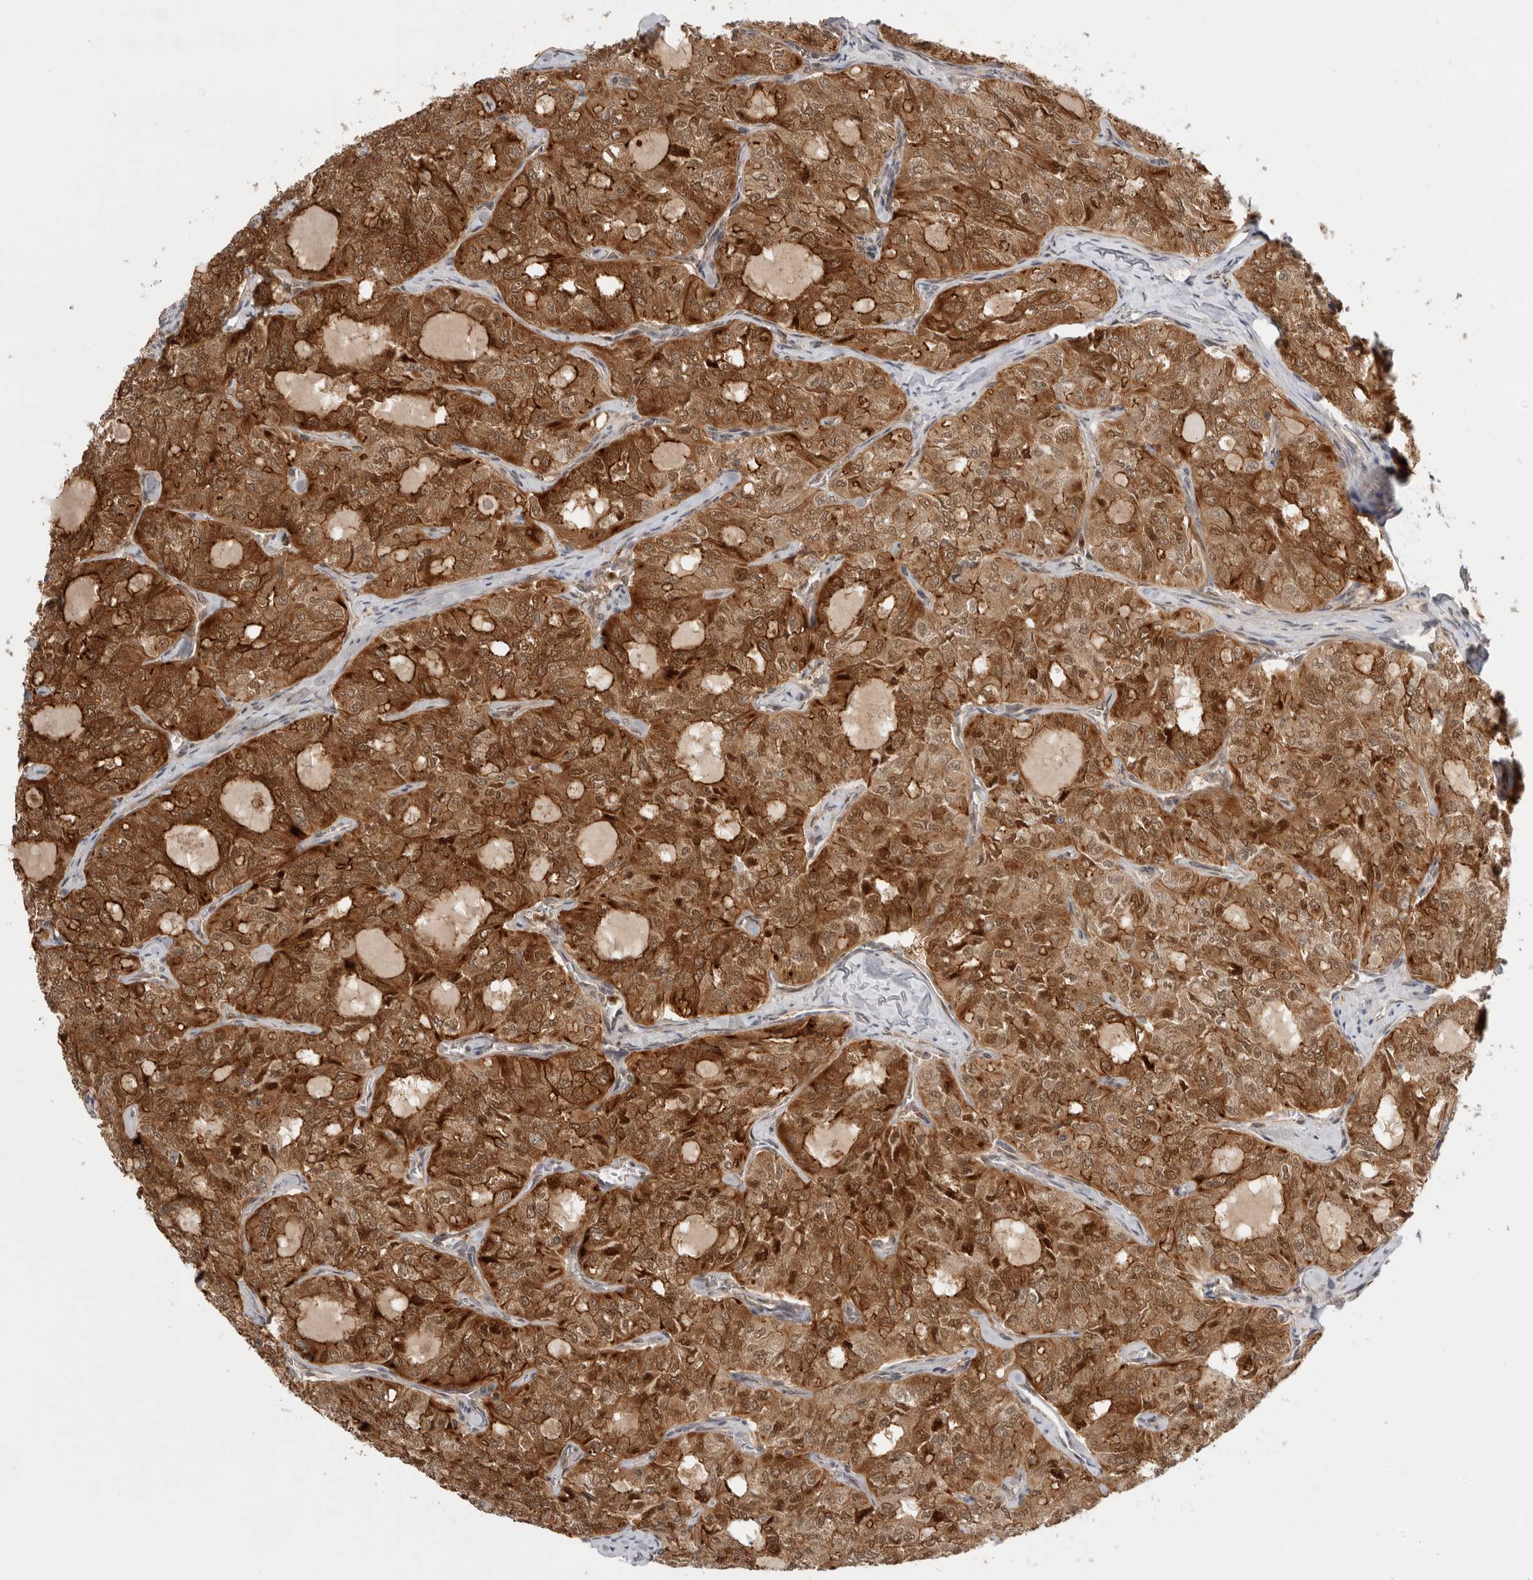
{"staining": {"intensity": "strong", "quantity": ">75%", "location": "cytoplasmic/membranous,nuclear"}, "tissue": "thyroid cancer", "cell_type": "Tumor cells", "image_type": "cancer", "snomed": [{"axis": "morphology", "description": "Follicular adenoma carcinoma, NOS"}, {"axis": "topography", "description": "Thyroid gland"}], "caption": "Thyroid cancer (follicular adenoma carcinoma) stained with a brown dye reveals strong cytoplasmic/membranous and nuclear positive staining in about >75% of tumor cells.", "gene": "DCAF8", "patient": {"sex": "male", "age": 75}}